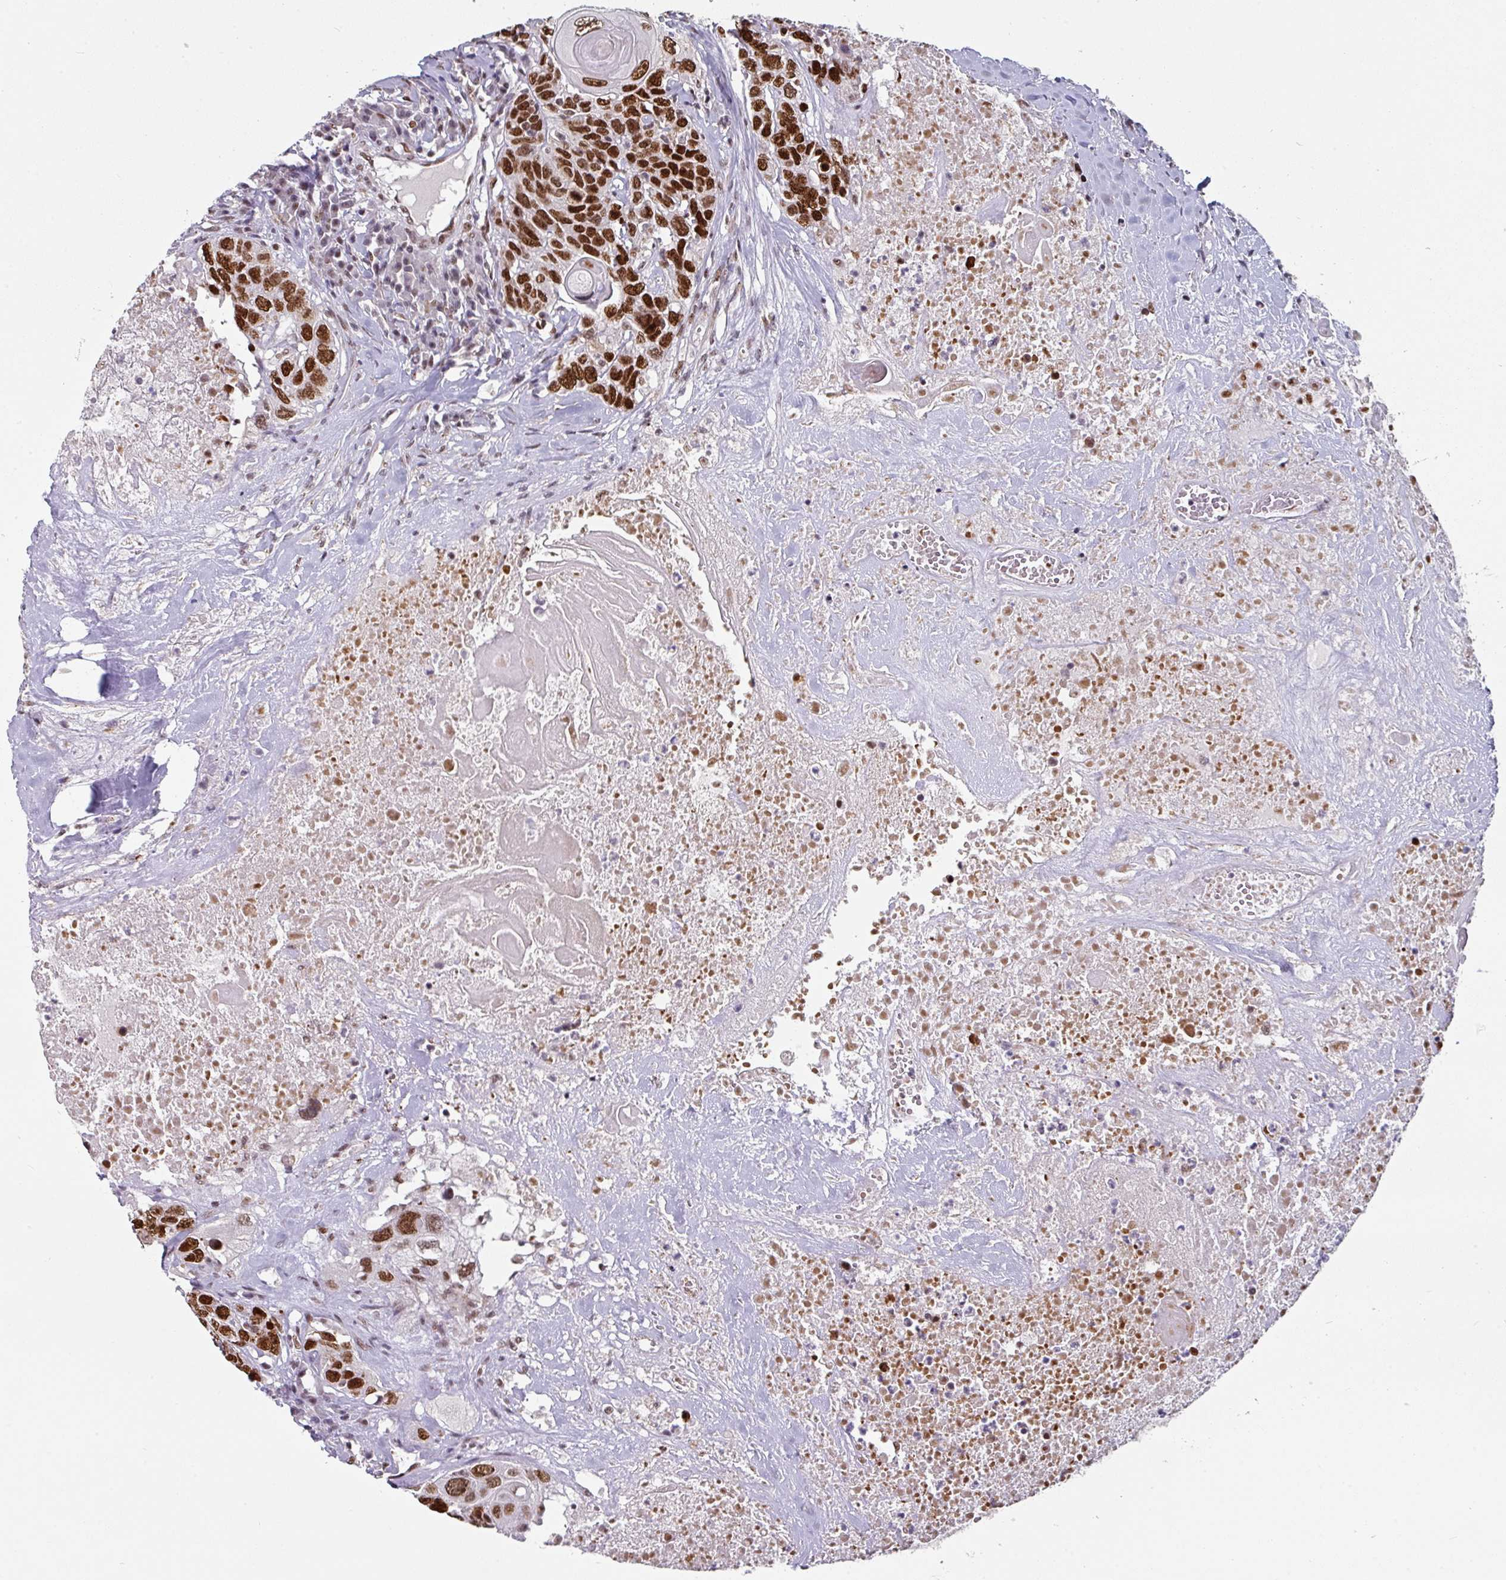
{"staining": {"intensity": "strong", "quantity": ">75%", "location": "nuclear"}, "tissue": "head and neck cancer", "cell_type": "Tumor cells", "image_type": "cancer", "snomed": [{"axis": "morphology", "description": "Squamous cell carcinoma, NOS"}, {"axis": "topography", "description": "Head-Neck"}], "caption": "Immunohistochemistry (IHC) staining of squamous cell carcinoma (head and neck), which reveals high levels of strong nuclear positivity in about >75% of tumor cells indicating strong nuclear protein positivity. The staining was performed using DAB (brown) for protein detection and nuclei were counterstained in hematoxylin (blue).", "gene": "RAD50", "patient": {"sex": "male", "age": 66}}